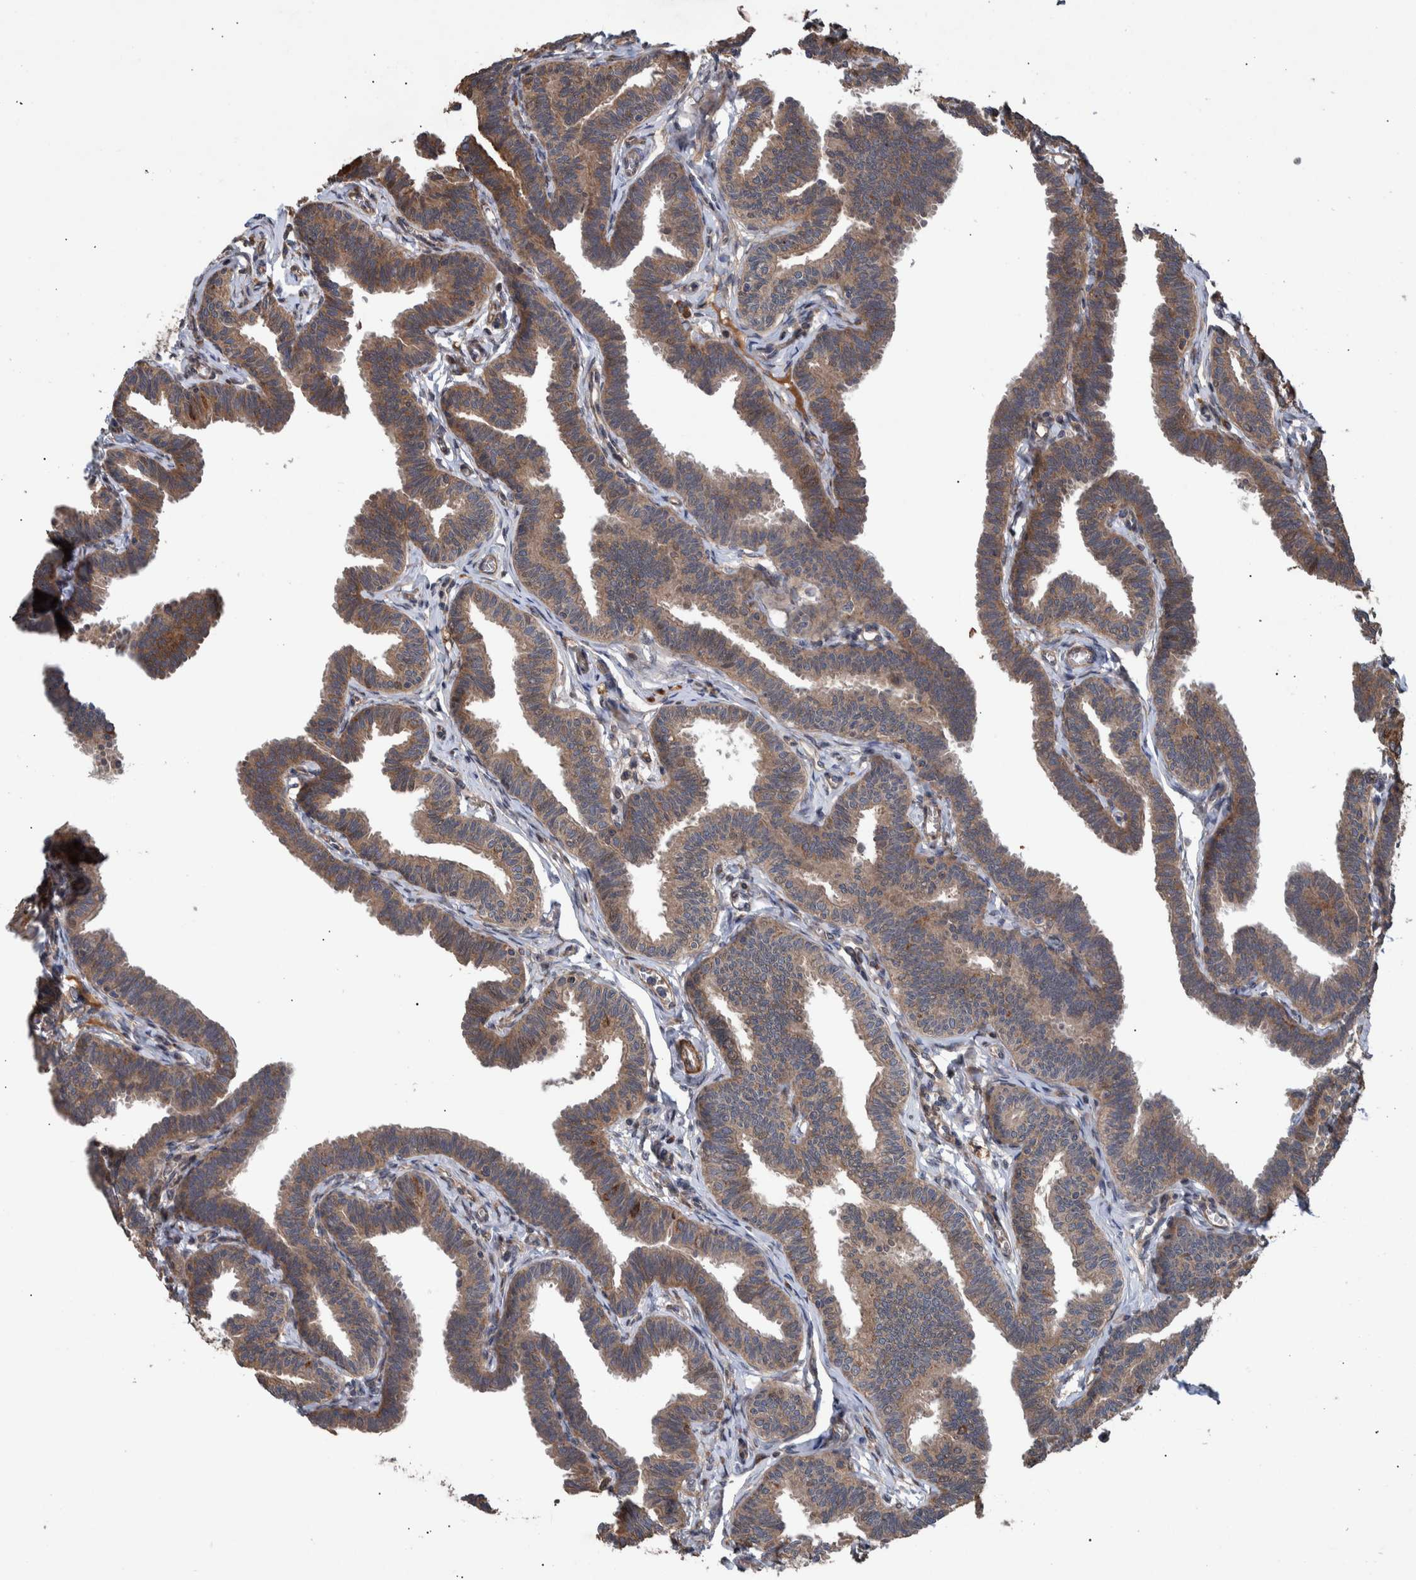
{"staining": {"intensity": "moderate", "quantity": ">75%", "location": "cytoplasmic/membranous"}, "tissue": "fallopian tube", "cell_type": "Glandular cells", "image_type": "normal", "snomed": [{"axis": "morphology", "description": "Normal tissue, NOS"}, {"axis": "topography", "description": "Fallopian tube"}, {"axis": "topography", "description": "Ovary"}], "caption": "Normal fallopian tube exhibits moderate cytoplasmic/membranous positivity in about >75% of glandular cells.", "gene": "B3GNTL1", "patient": {"sex": "female", "age": 23}}